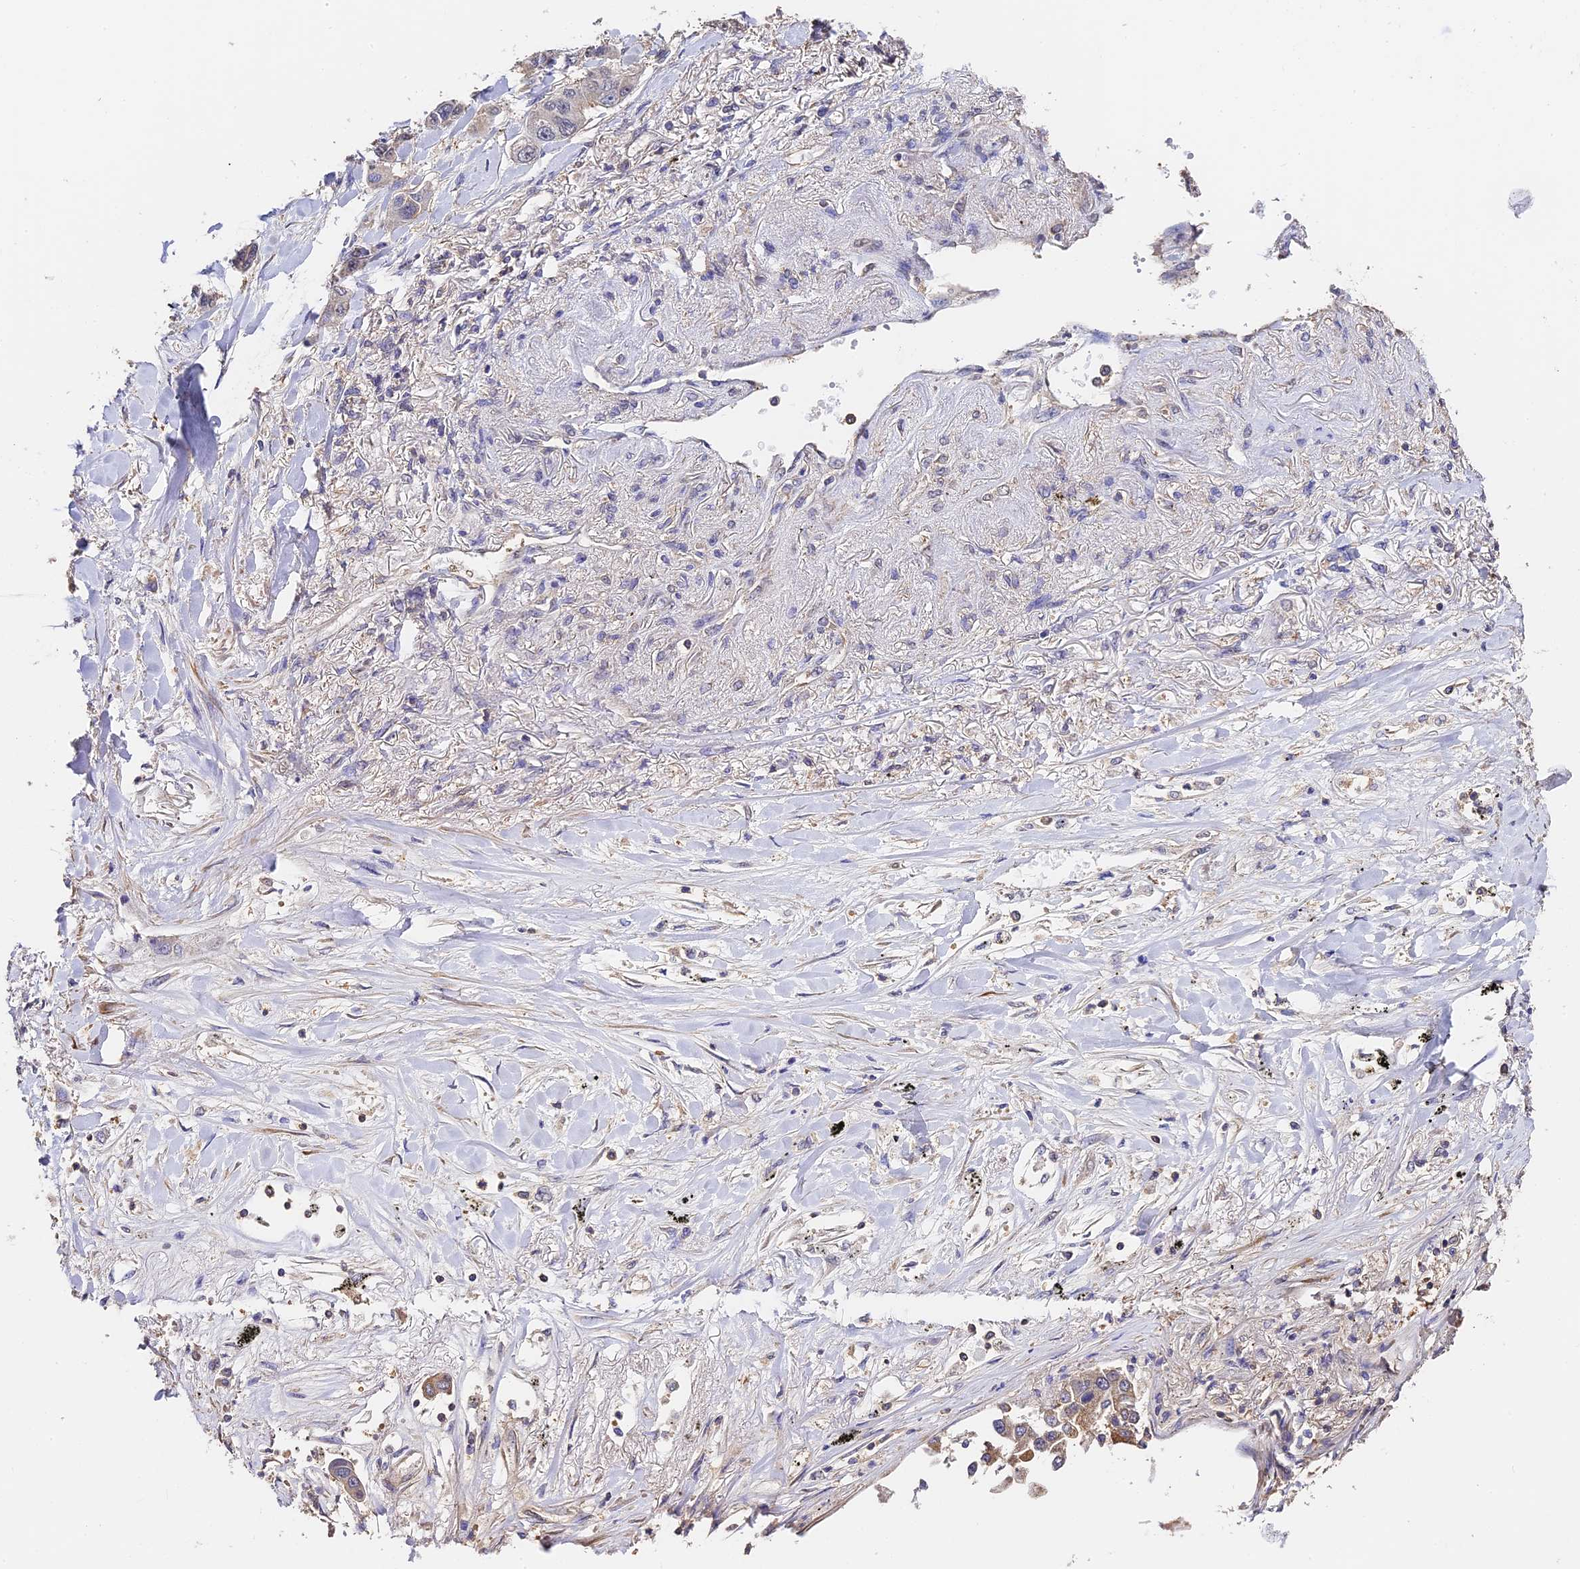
{"staining": {"intensity": "negative", "quantity": "none", "location": "none"}, "tissue": "lung cancer", "cell_type": "Tumor cells", "image_type": "cancer", "snomed": [{"axis": "morphology", "description": "Adenocarcinoma, NOS"}, {"axis": "topography", "description": "Lung"}], "caption": "IHC of adenocarcinoma (lung) demonstrates no staining in tumor cells.", "gene": "SLC11A1", "patient": {"sex": "male", "age": 49}}